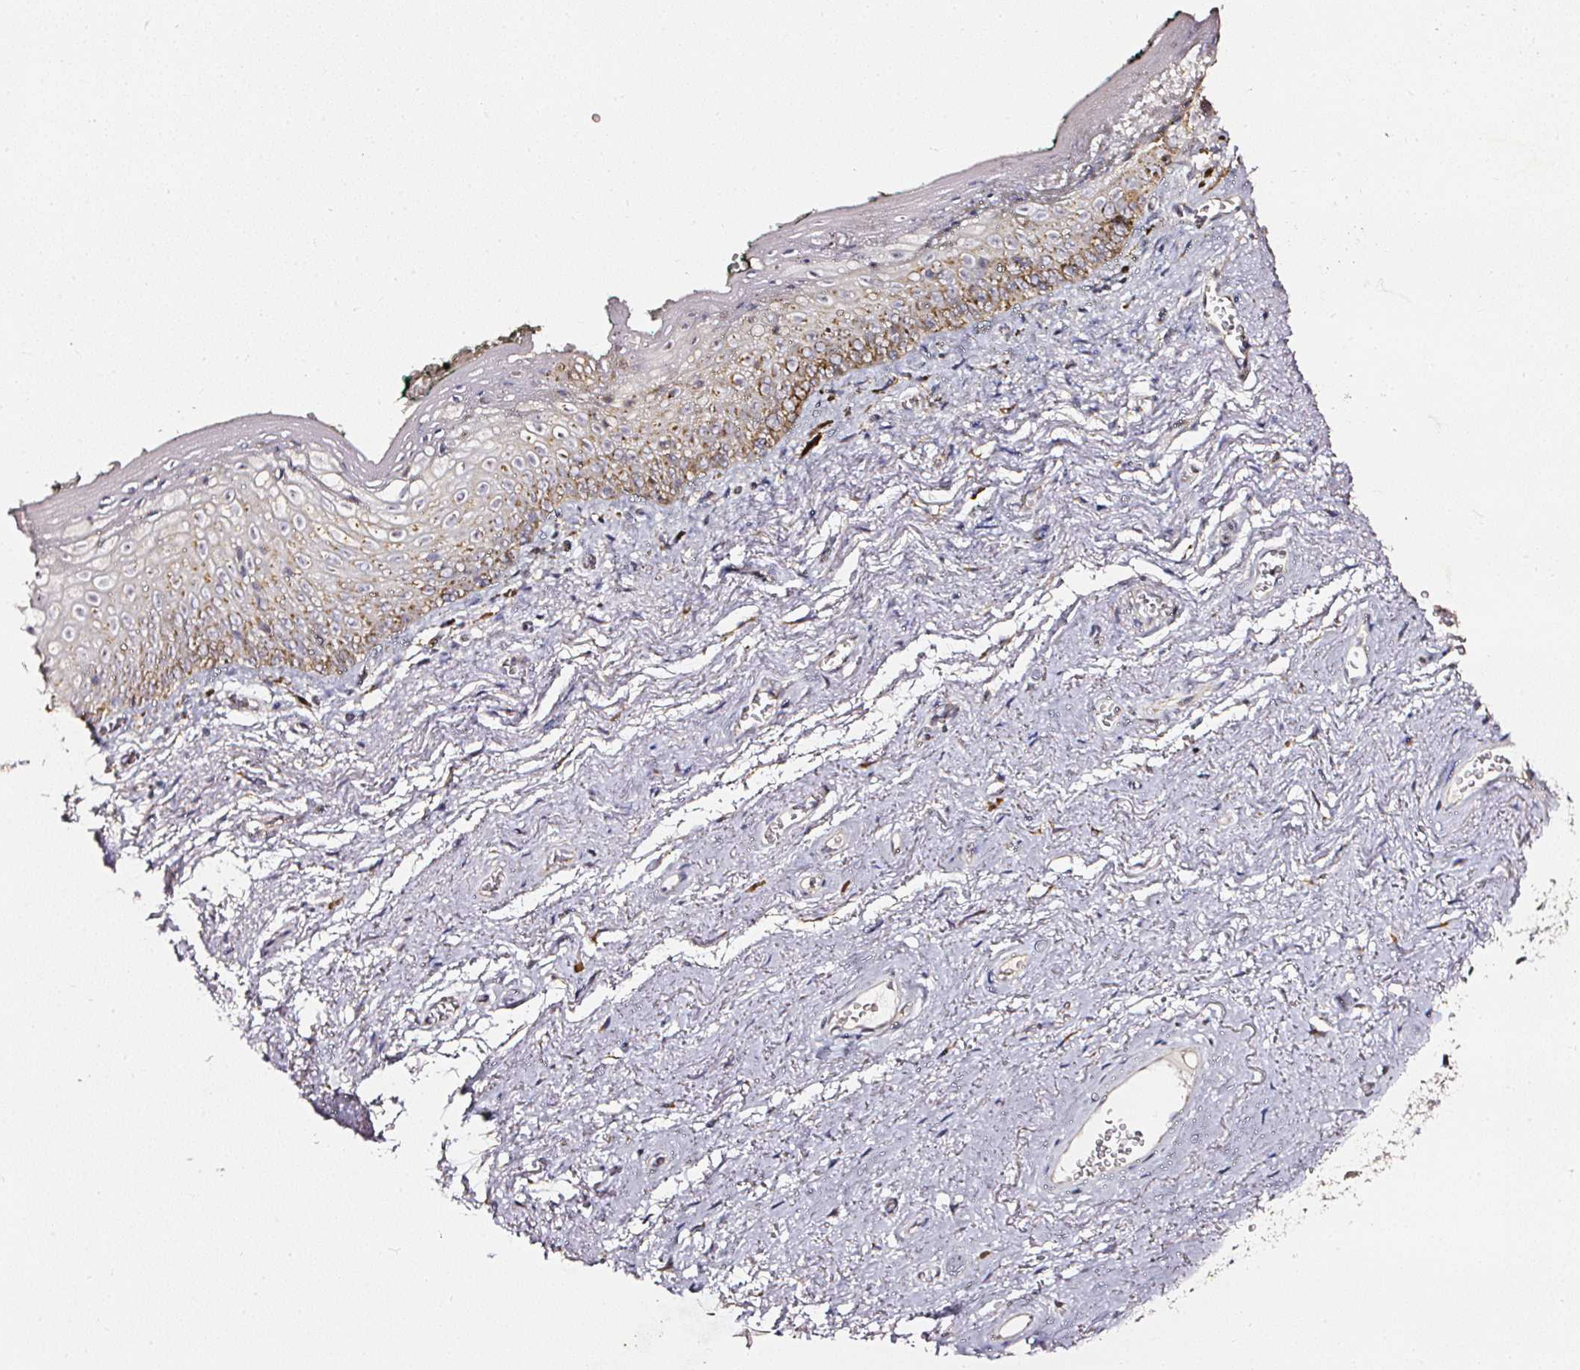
{"staining": {"intensity": "moderate", "quantity": "25%-75%", "location": "cytoplasmic/membranous"}, "tissue": "vagina", "cell_type": "Squamous epithelial cells", "image_type": "normal", "snomed": [{"axis": "morphology", "description": "Normal tissue, NOS"}, {"axis": "topography", "description": "Vulva"}, {"axis": "topography", "description": "Vagina"}, {"axis": "topography", "description": "Peripheral nerve tissue"}], "caption": "Protein expression analysis of benign vagina shows moderate cytoplasmic/membranous expression in about 25%-75% of squamous epithelial cells.", "gene": "NTRK1", "patient": {"sex": "female", "age": 66}}